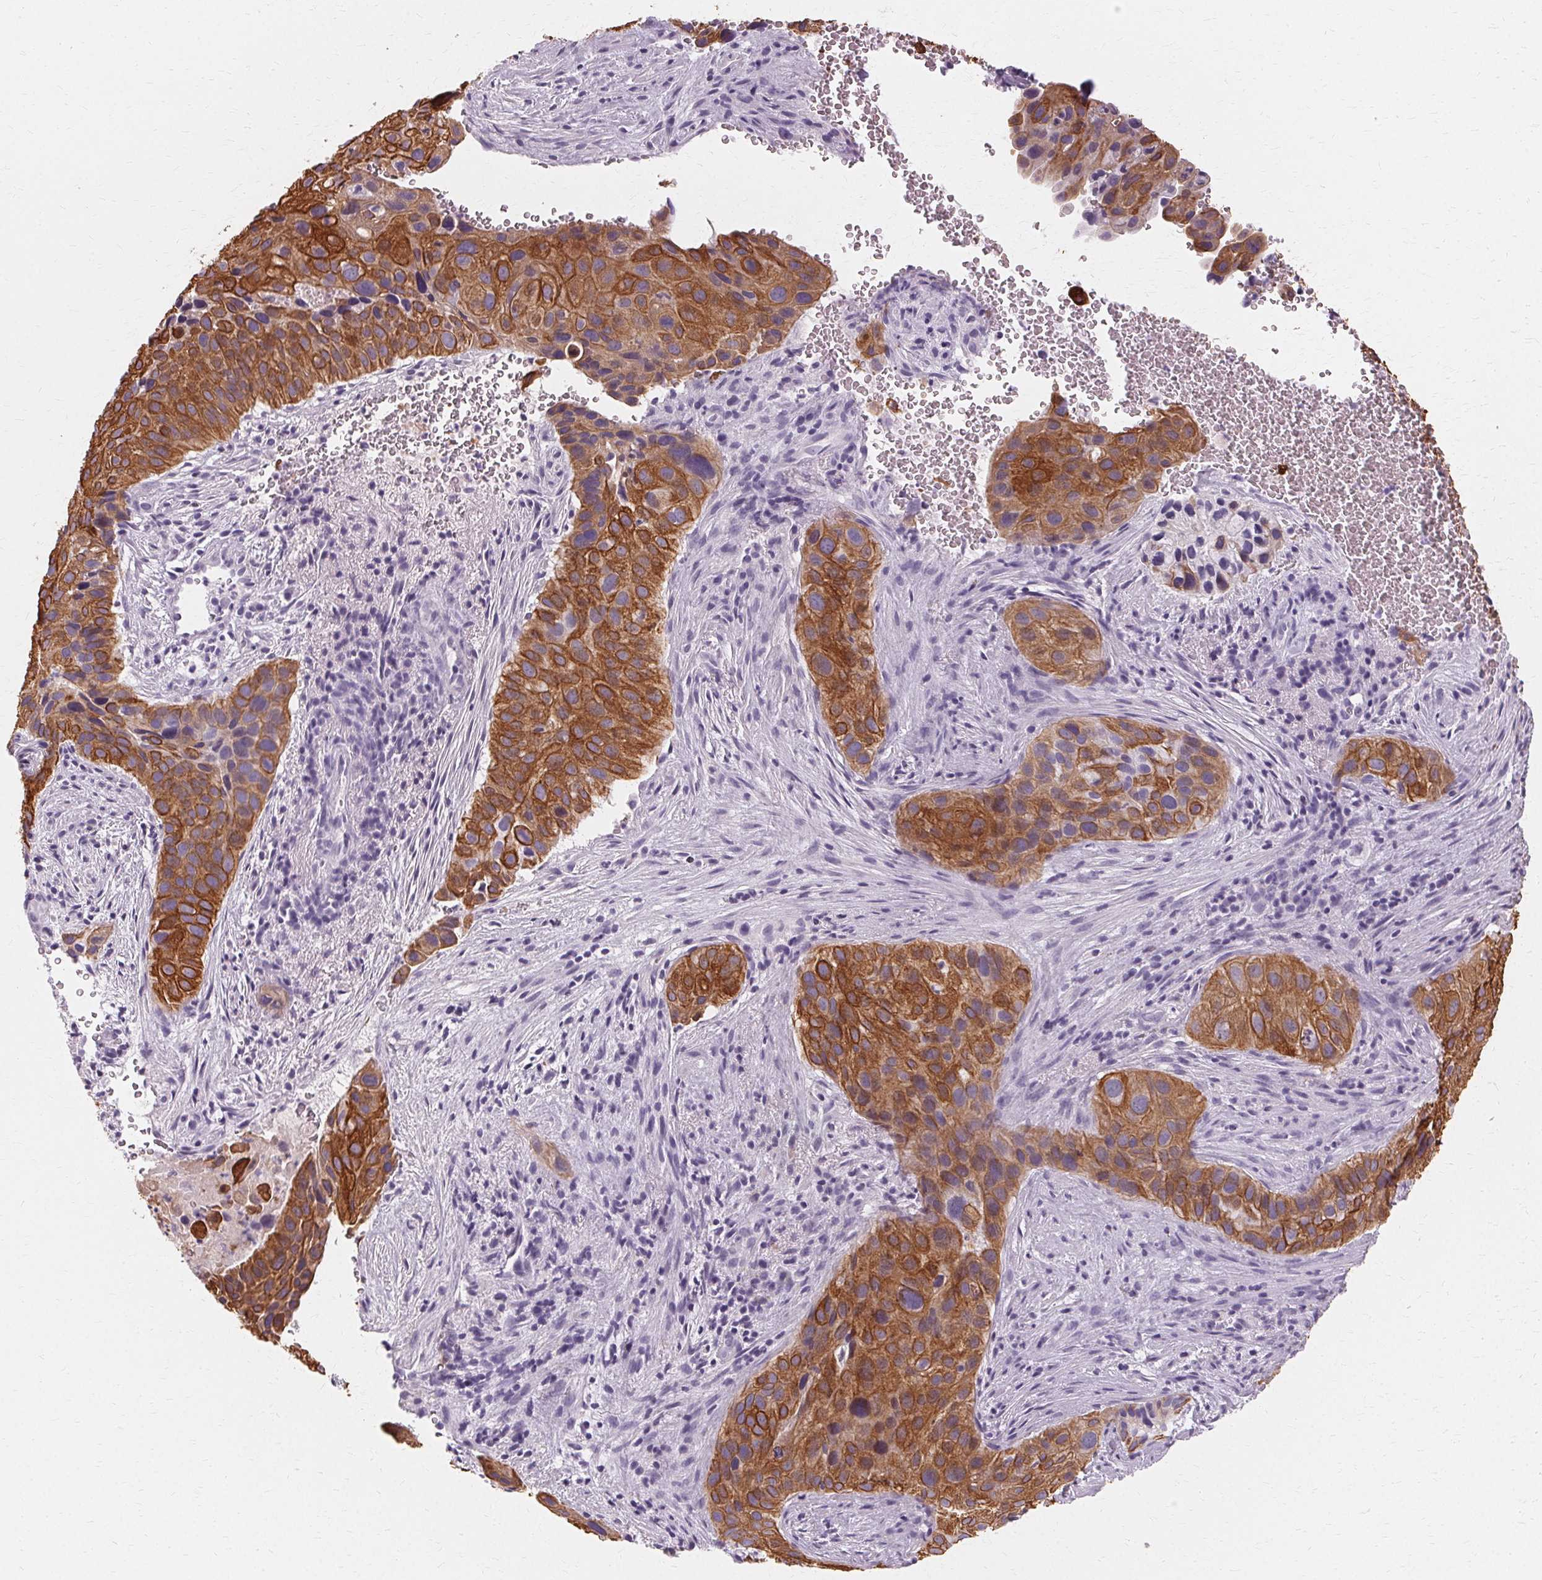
{"staining": {"intensity": "strong", "quantity": ">75%", "location": "cytoplasmic/membranous"}, "tissue": "cervical cancer", "cell_type": "Tumor cells", "image_type": "cancer", "snomed": [{"axis": "morphology", "description": "Squamous cell carcinoma, NOS"}, {"axis": "topography", "description": "Cervix"}], "caption": "There is high levels of strong cytoplasmic/membranous positivity in tumor cells of cervical squamous cell carcinoma, as demonstrated by immunohistochemical staining (brown color).", "gene": "KRT6C", "patient": {"sex": "female", "age": 38}}